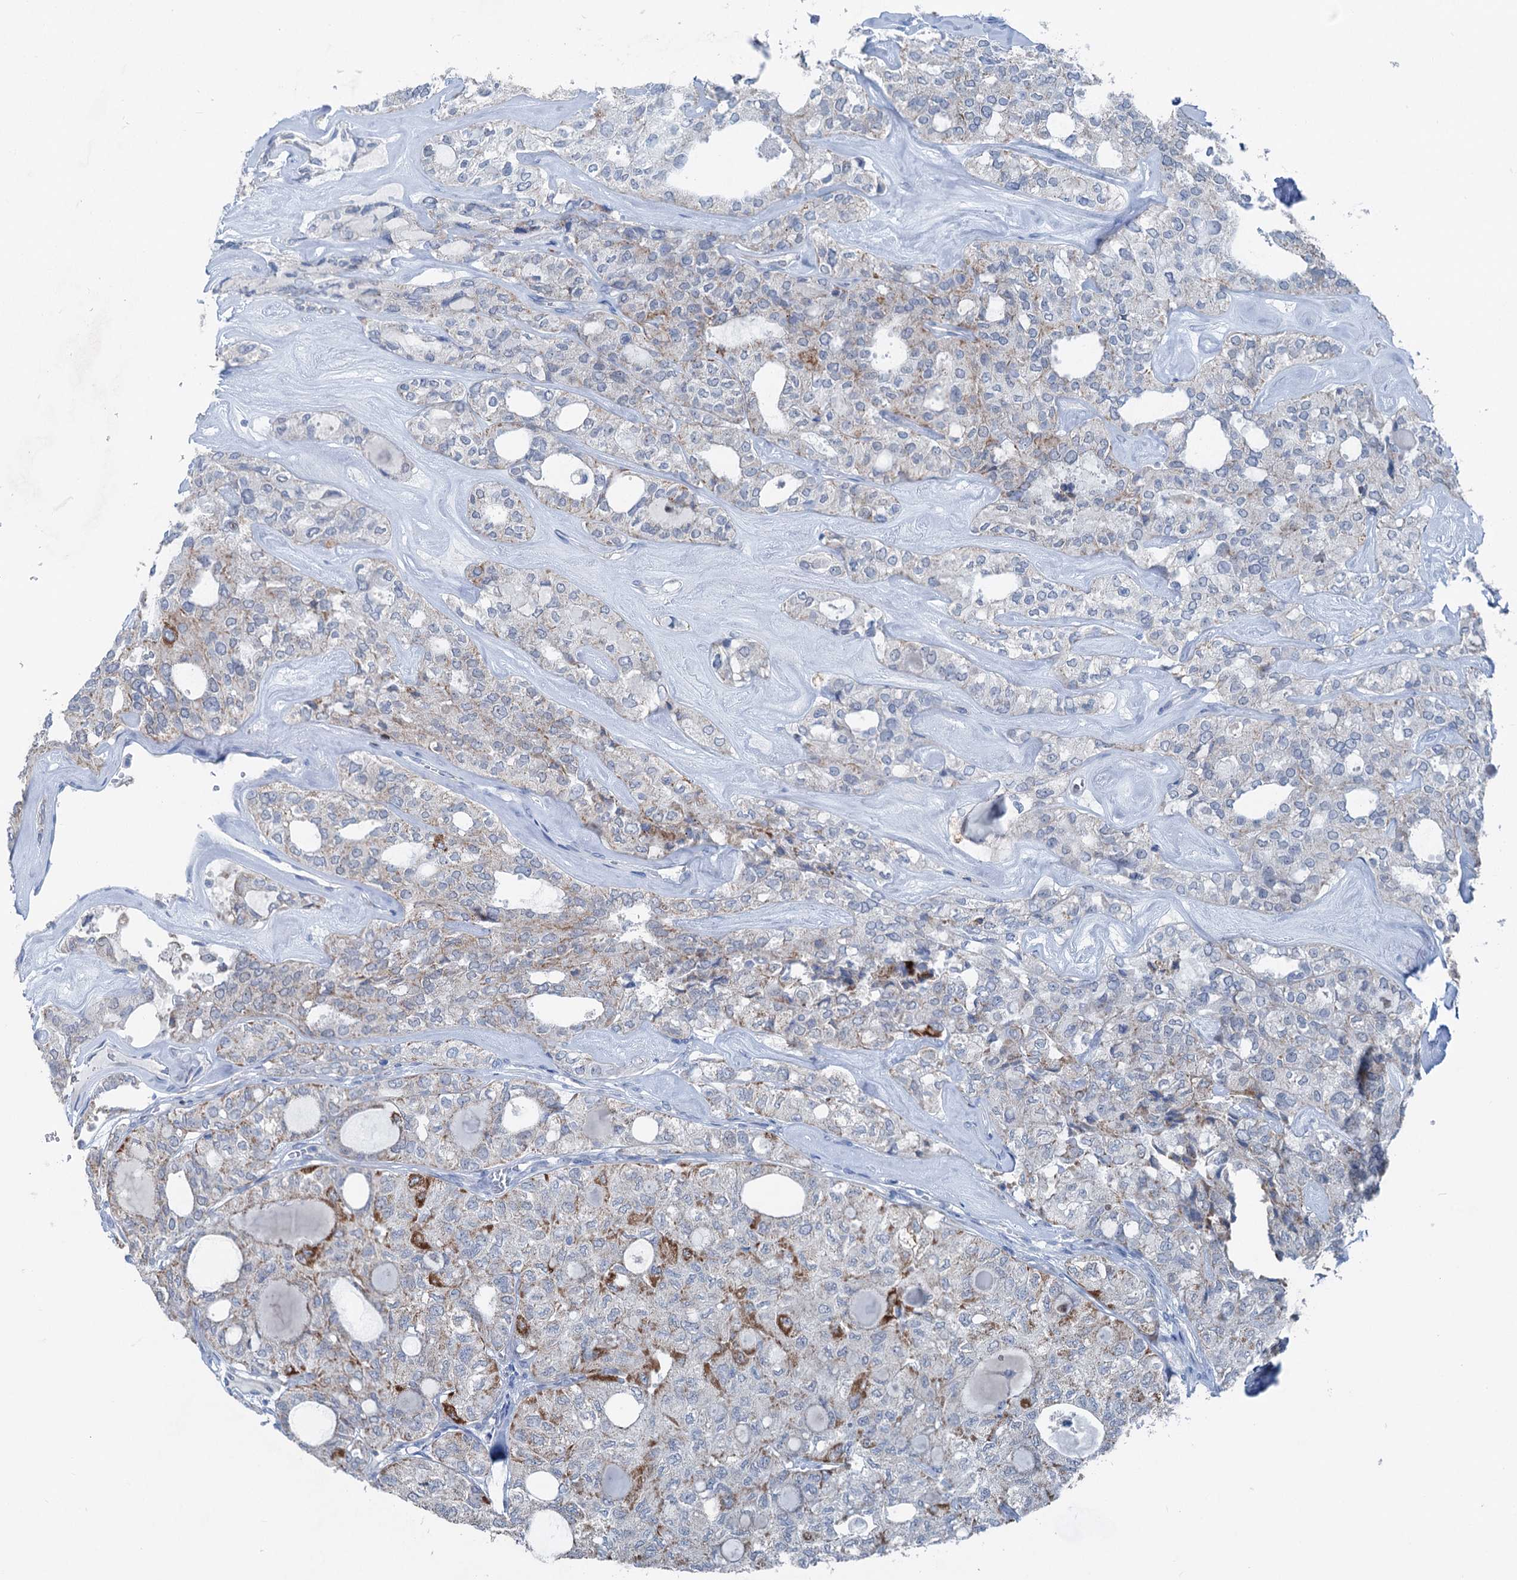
{"staining": {"intensity": "moderate", "quantity": "<25%", "location": "cytoplasmic/membranous"}, "tissue": "thyroid cancer", "cell_type": "Tumor cells", "image_type": "cancer", "snomed": [{"axis": "morphology", "description": "Follicular adenoma carcinoma, NOS"}, {"axis": "topography", "description": "Thyroid gland"}], "caption": "Thyroid cancer stained with DAB IHC exhibits low levels of moderate cytoplasmic/membranous positivity in about <25% of tumor cells.", "gene": "ELP4", "patient": {"sex": "male", "age": 75}}